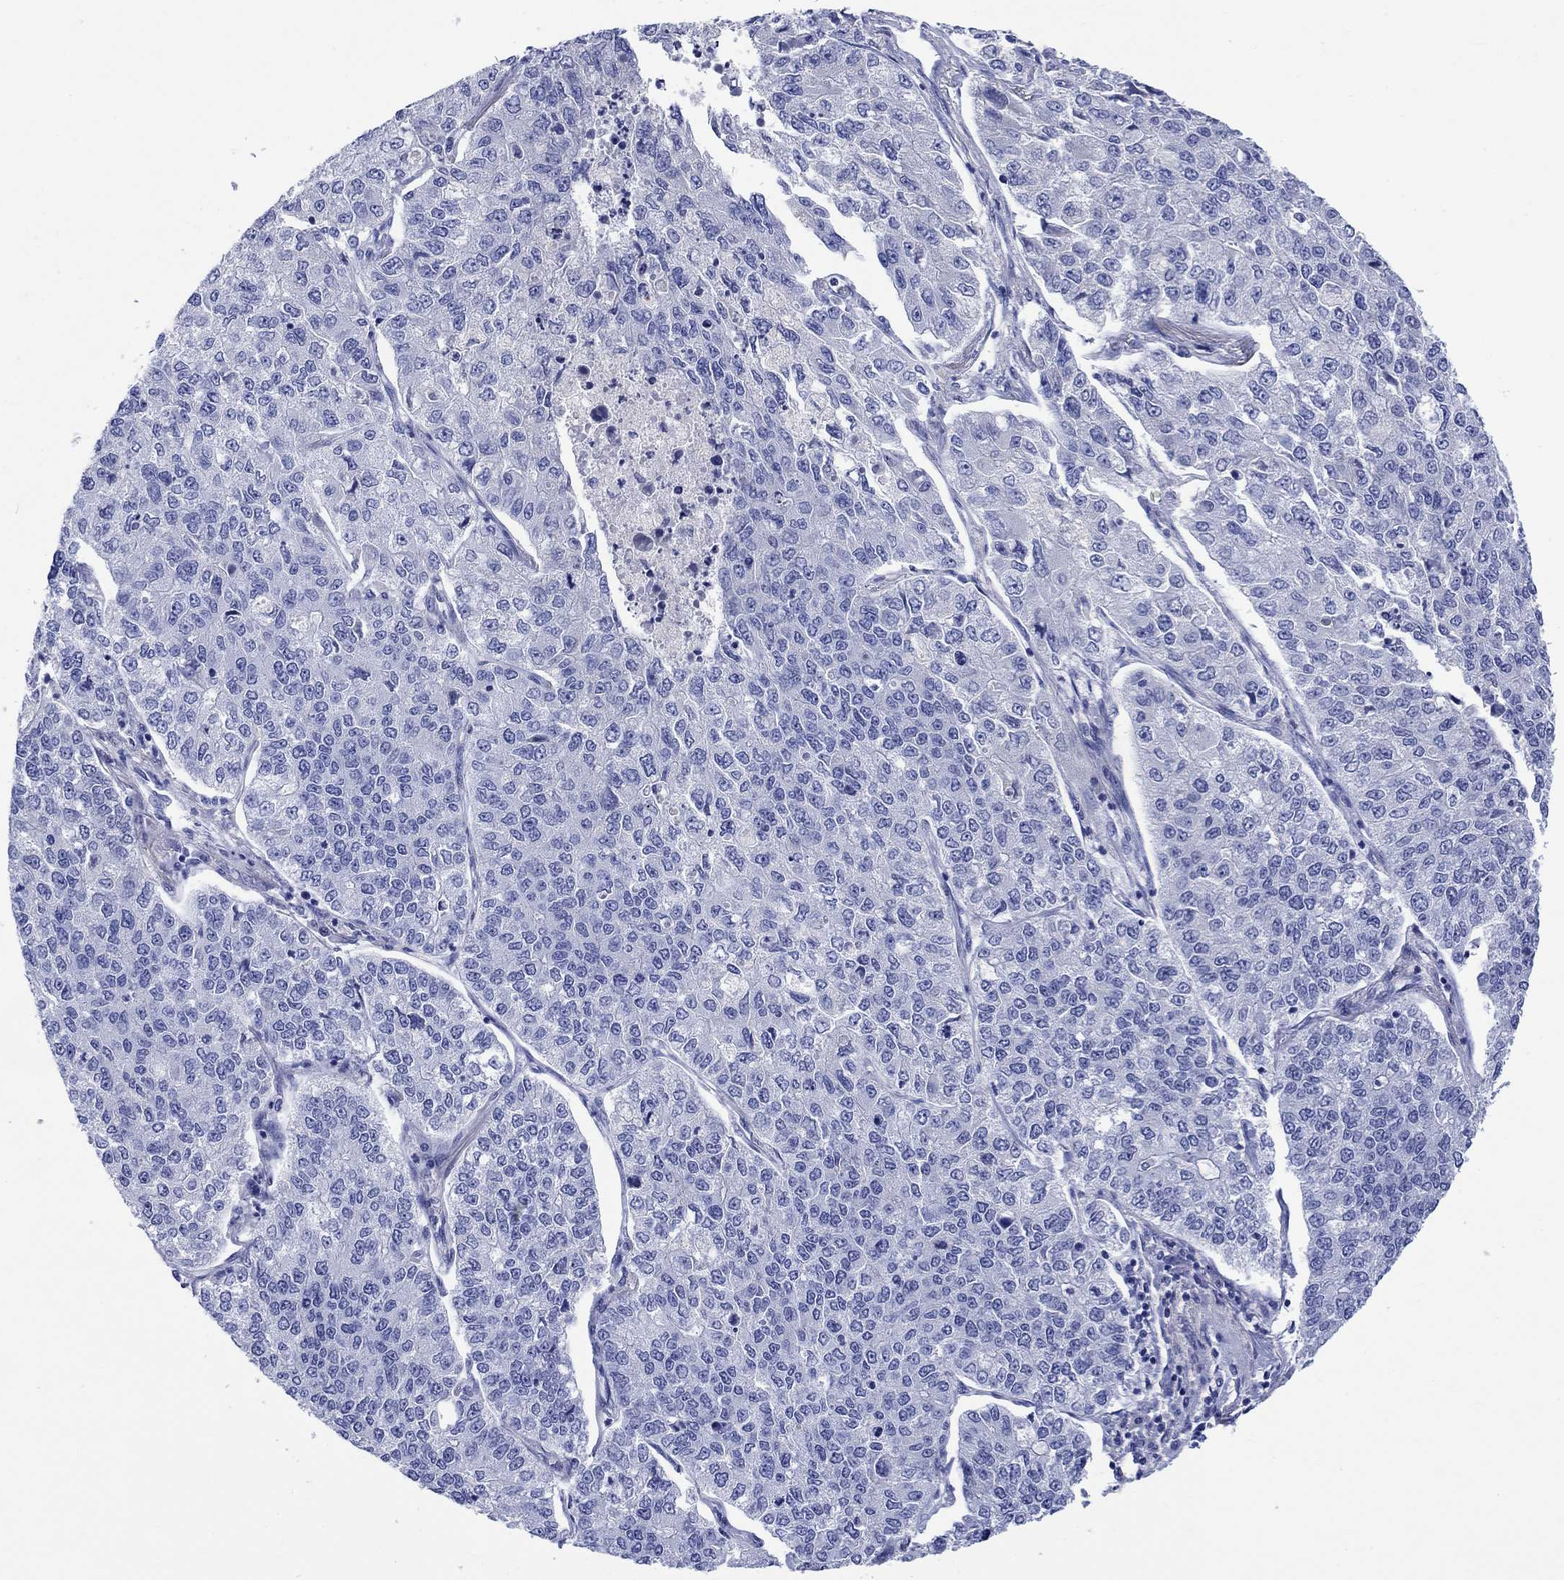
{"staining": {"intensity": "negative", "quantity": "none", "location": "none"}, "tissue": "lung cancer", "cell_type": "Tumor cells", "image_type": "cancer", "snomed": [{"axis": "morphology", "description": "Adenocarcinoma, NOS"}, {"axis": "topography", "description": "Lung"}], "caption": "Immunohistochemical staining of adenocarcinoma (lung) demonstrates no significant positivity in tumor cells.", "gene": "CACNG3", "patient": {"sex": "male", "age": 49}}